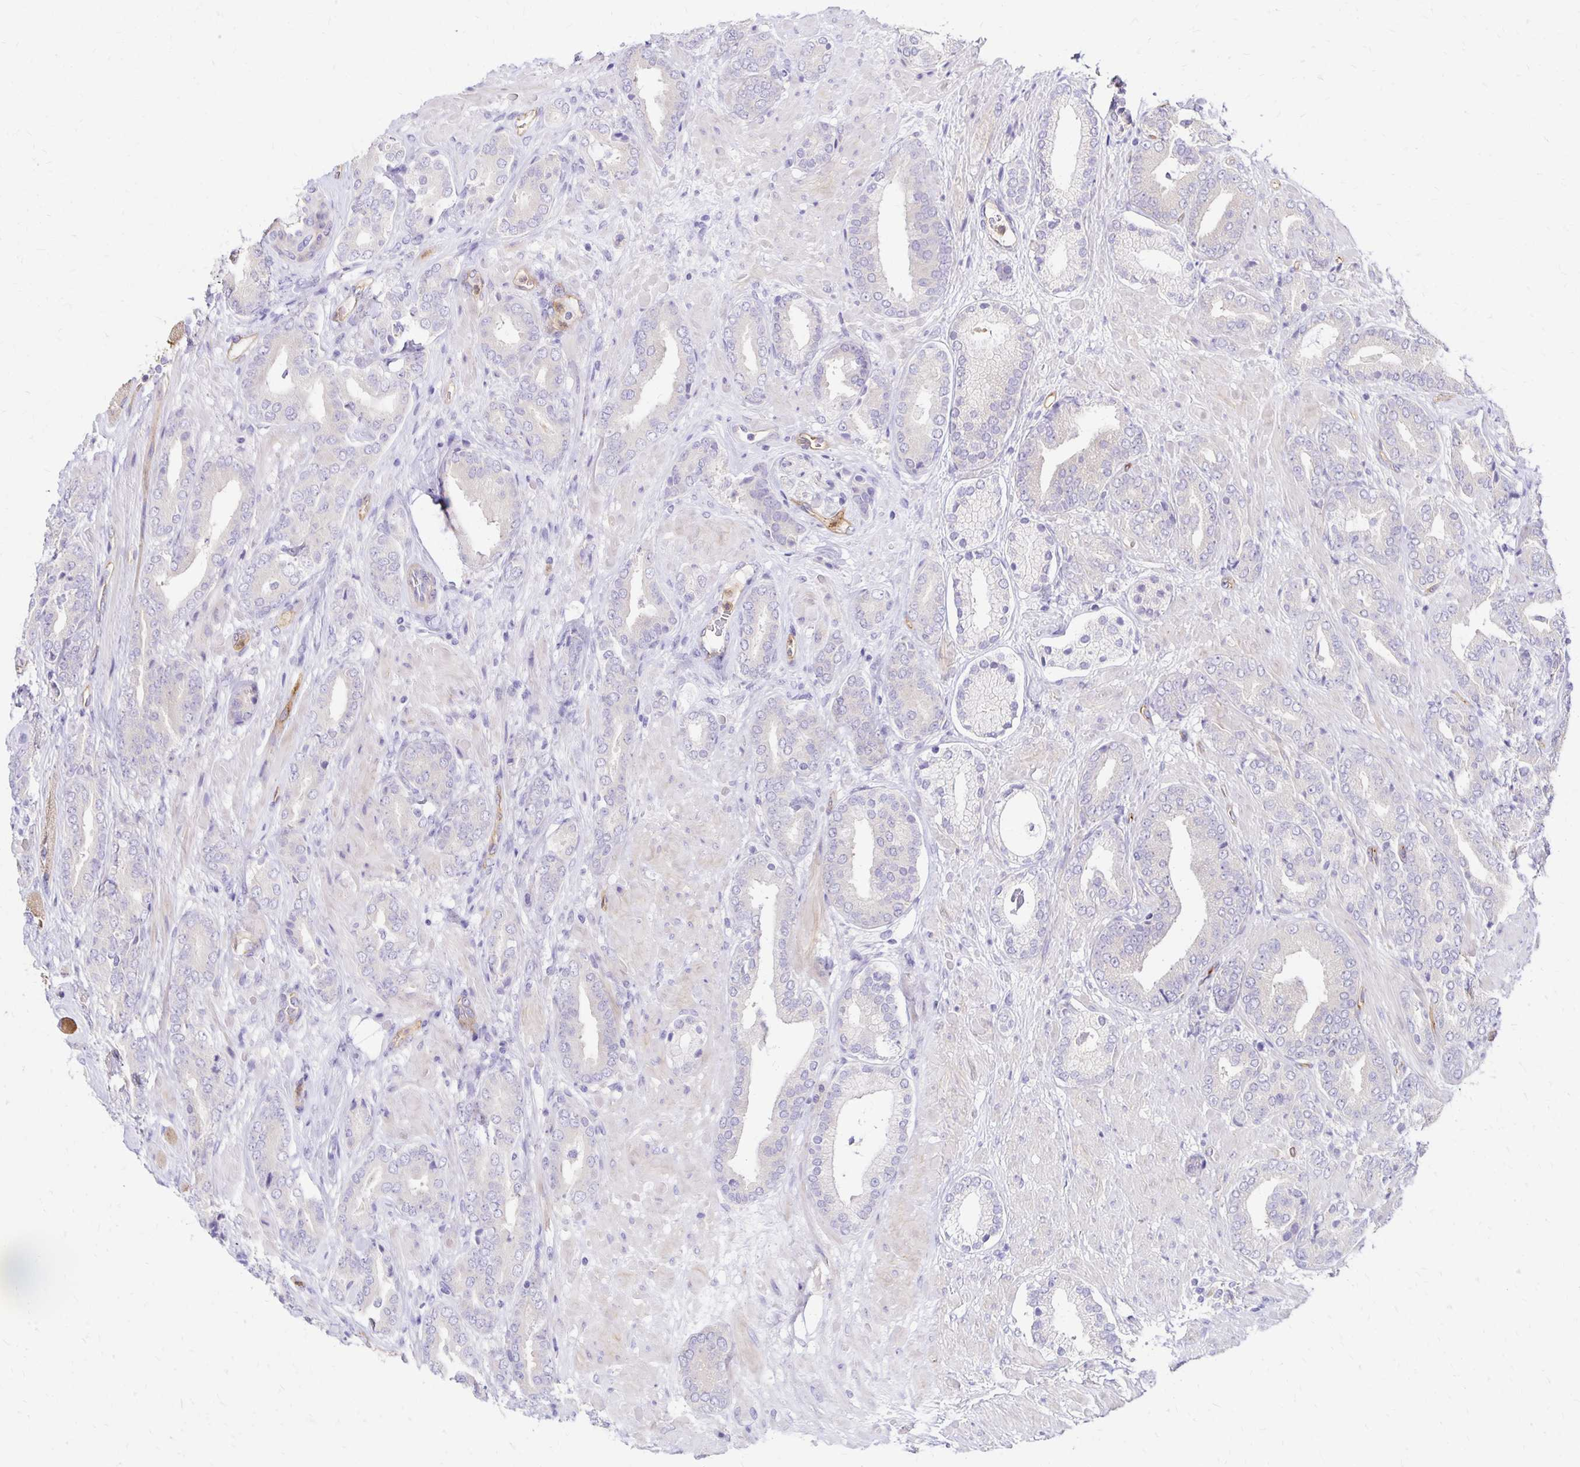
{"staining": {"intensity": "negative", "quantity": "none", "location": "none"}, "tissue": "prostate cancer", "cell_type": "Tumor cells", "image_type": "cancer", "snomed": [{"axis": "morphology", "description": "Adenocarcinoma, High grade"}, {"axis": "topography", "description": "Prostate"}], "caption": "High power microscopy histopathology image of an immunohistochemistry (IHC) micrograph of prostate cancer, revealing no significant expression in tumor cells. Nuclei are stained in blue.", "gene": "TTYH1", "patient": {"sex": "male", "age": 56}}